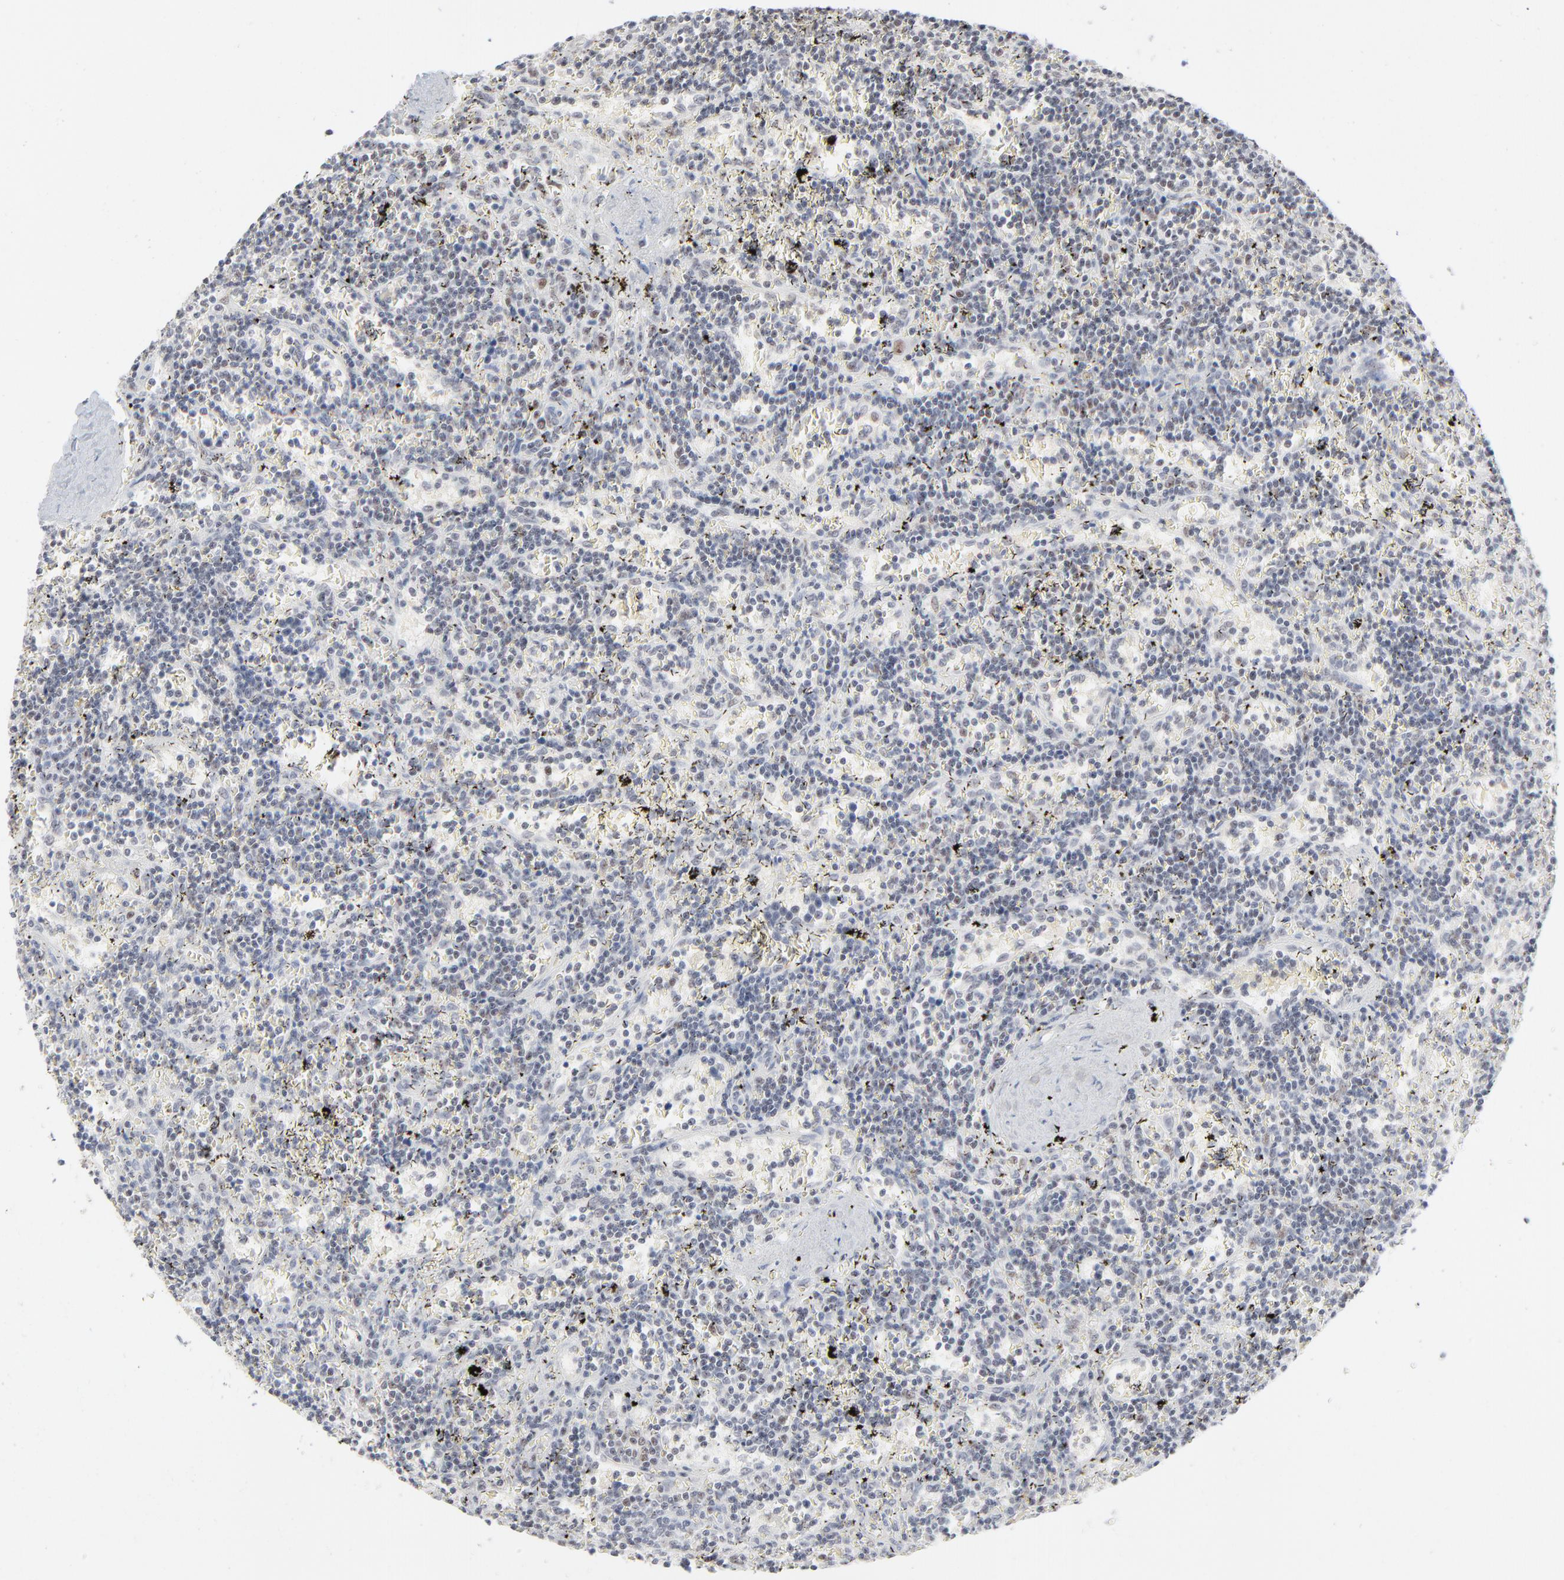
{"staining": {"intensity": "negative", "quantity": "none", "location": "none"}, "tissue": "lymphoma", "cell_type": "Tumor cells", "image_type": "cancer", "snomed": [{"axis": "morphology", "description": "Malignant lymphoma, non-Hodgkin's type, Low grade"}, {"axis": "topography", "description": "Spleen"}], "caption": "Micrograph shows no protein expression in tumor cells of malignant lymphoma, non-Hodgkin's type (low-grade) tissue.", "gene": "MPHOSPH6", "patient": {"sex": "male", "age": 60}}